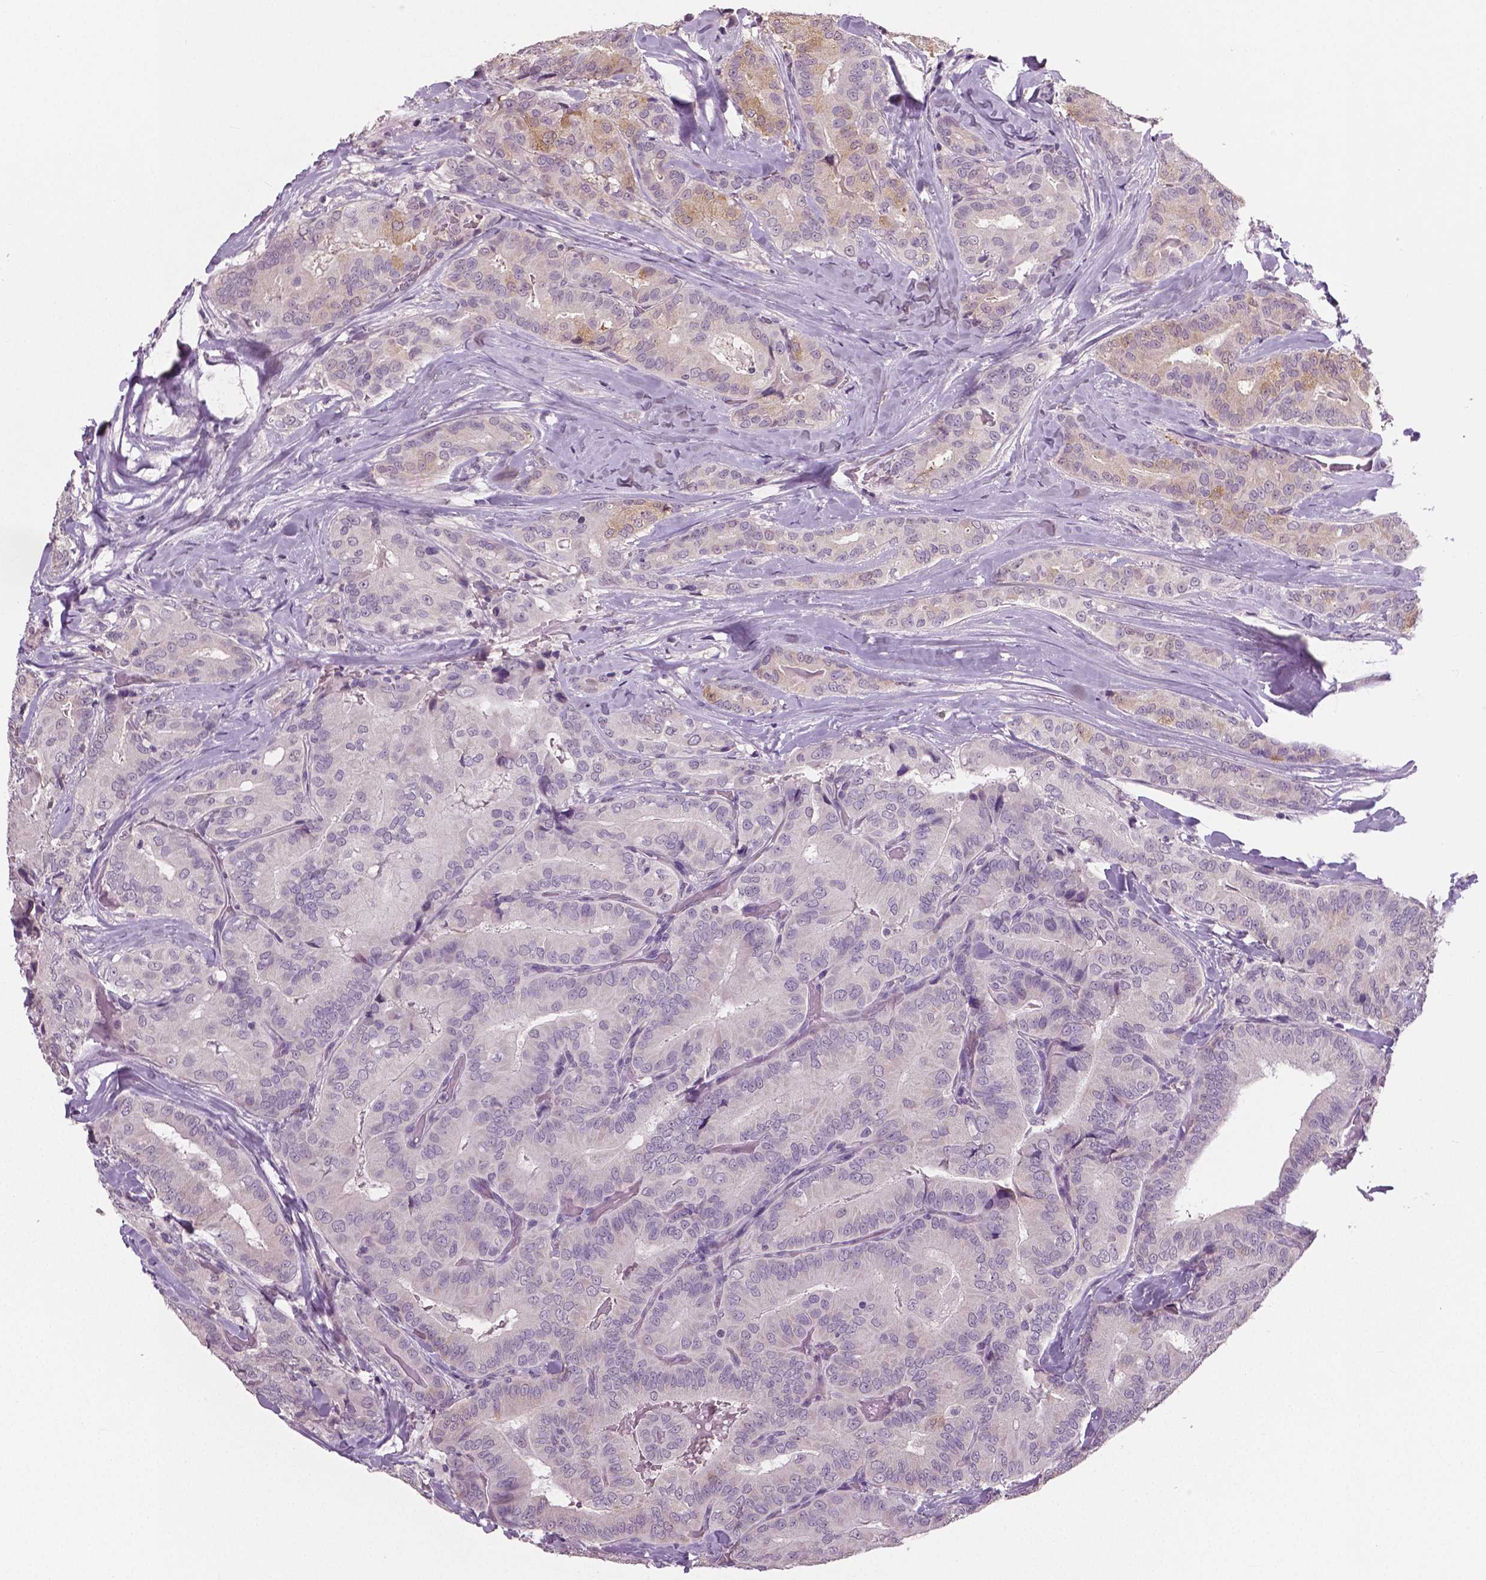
{"staining": {"intensity": "weak", "quantity": "<25%", "location": "cytoplasmic/membranous"}, "tissue": "thyroid cancer", "cell_type": "Tumor cells", "image_type": "cancer", "snomed": [{"axis": "morphology", "description": "Papillary adenocarcinoma, NOS"}, {"axis": "topography", "description": "Thyroid gland"}], "caption": "DAB (3,3'-diaminobenzidine) immunohistochemical staining of human thyroid papillary adenocarcinoma shows no significant expression in tumor cells.", "gene": "NECAB1", "patient": {"sex": "male", "age": 61}}